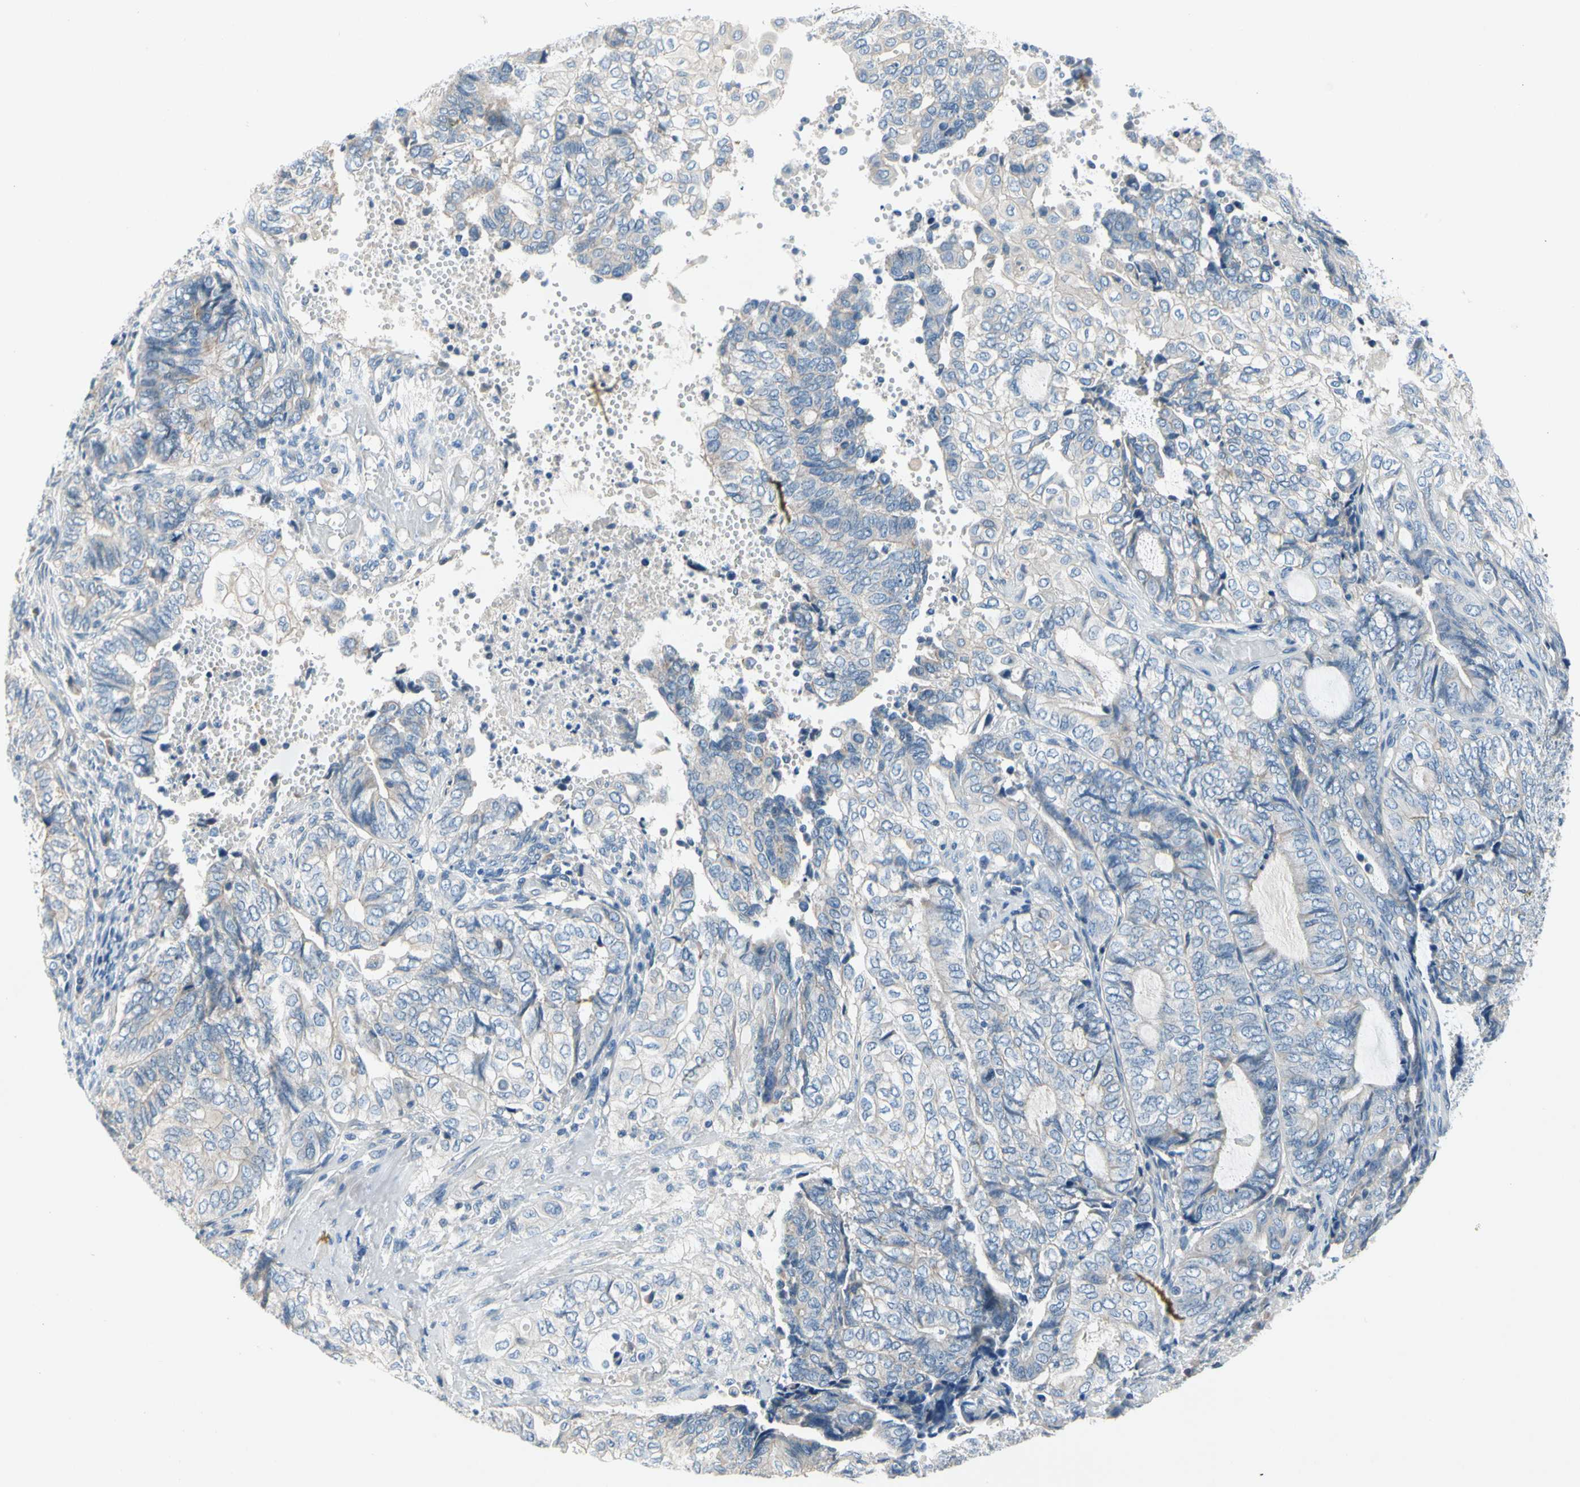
{"staining": {"intensity": "negative", "quantity": "none", "location": "none"}, "tissue": "endometrial cancer", "cell_type": "Tumor cells", "image_type": "cancer", "snomed": [{"axis": "morphology", "description": "Adenocarcinoma, NOS"}, {"axis": "topography", "description": "Uterus"}, {"axis": "topography", "description": "Endometrium"}], "caption": "DAB immunohistochemical staining of human endometrial cancer (adenocarcinoma) reveals no significant staining in tumor cells.", "gene": "CA14", "patient": {"sex": "female", "age": 70}}